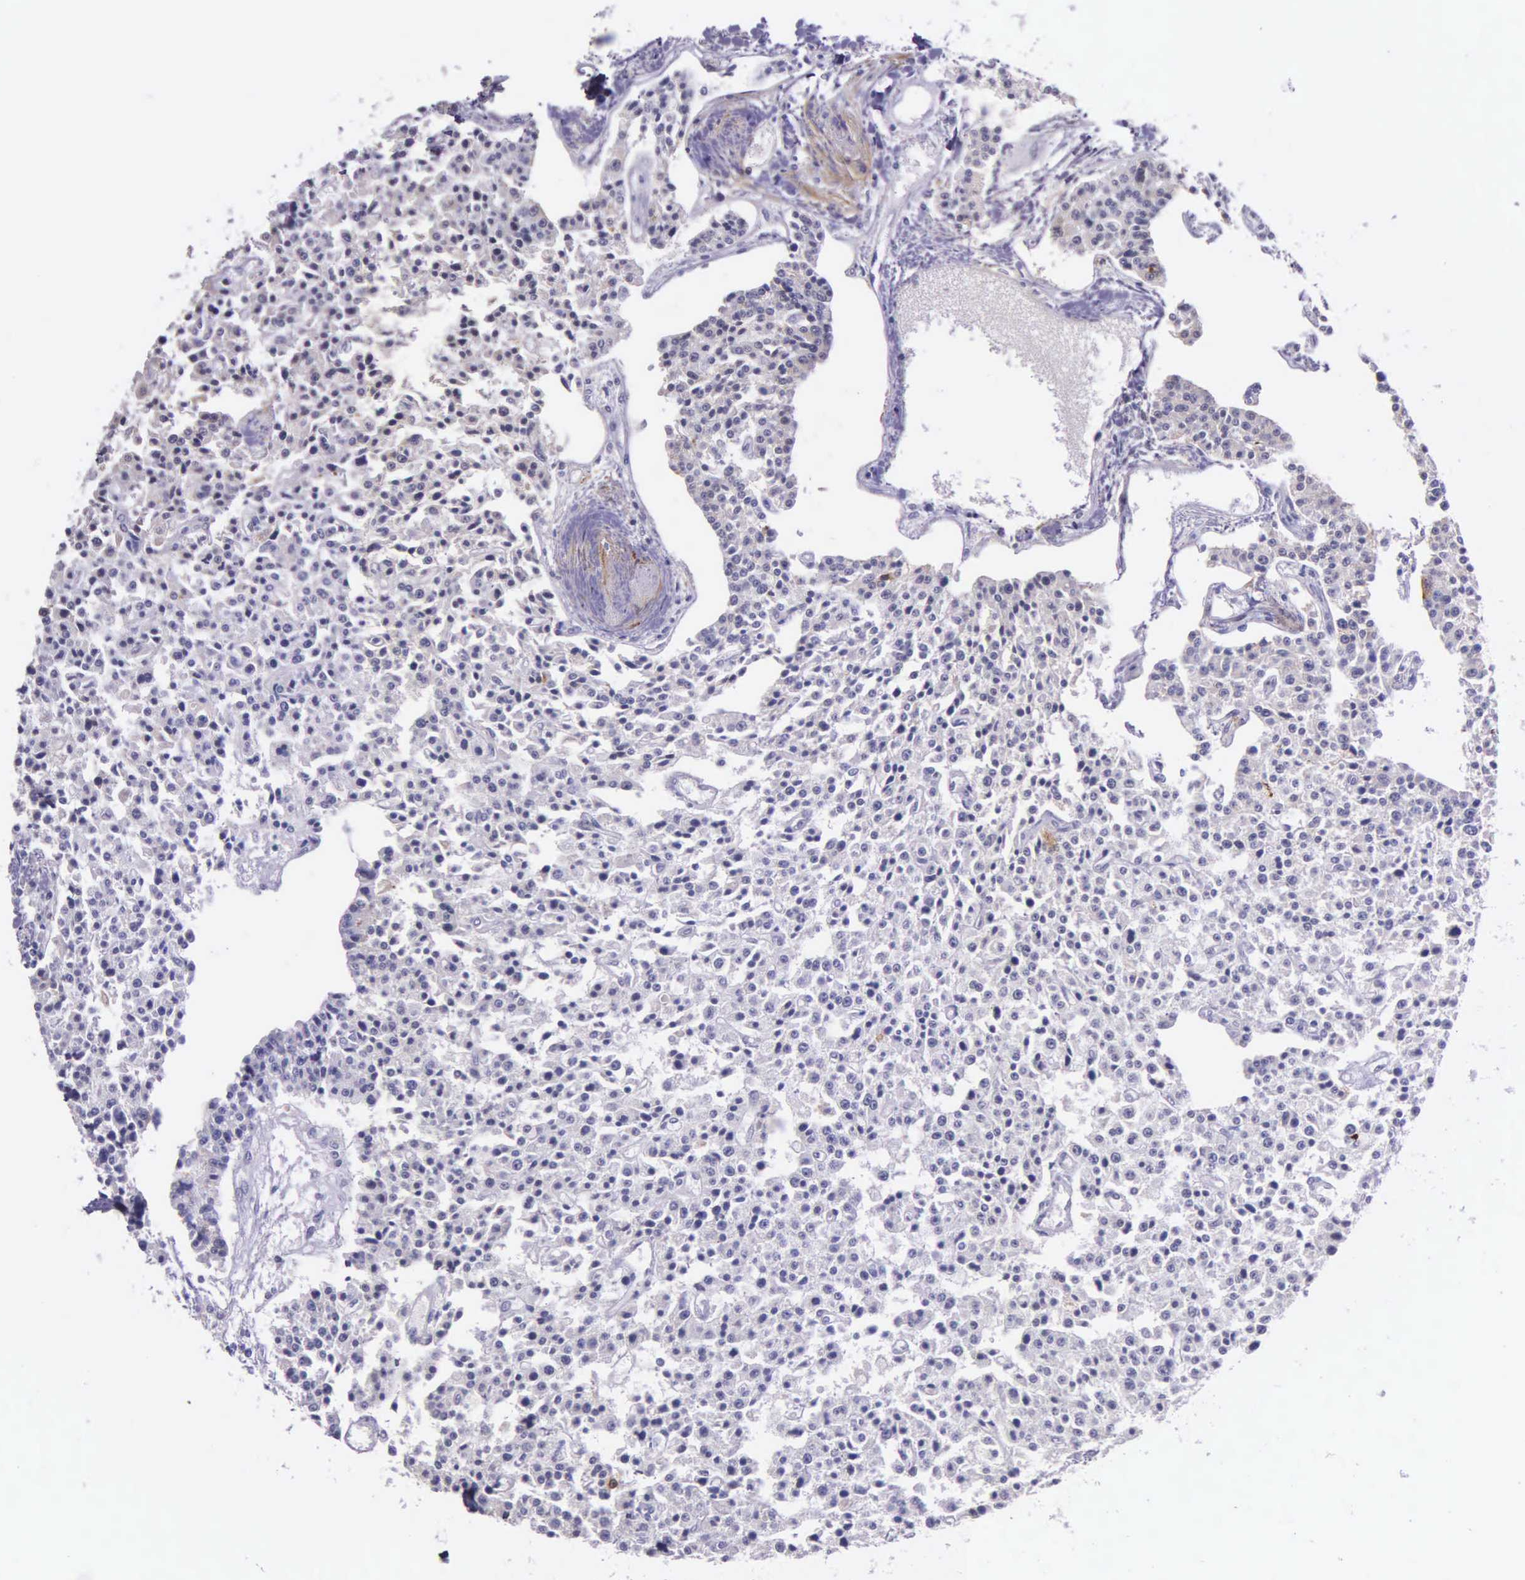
{"staining": {"intensity": "negative", "quantity": "none", "location": "none"}, "tissue": "carcinoid", "cell_type": "Tumor cells", "image_type": "cancer", "snomed": [{"axis": "morphology", "description": "Carcinoid, malignant, NOS"}, {"axis": "topography", "description": "Stomach"}], "caption": "Immunohistochemistry (IHC) micrograph of carcinoid stained for a protein (brown), which demonstrates no staining in tumor cells.", "gene": "AHNAK2", "patient": {"sex": "female", "age": 76}}